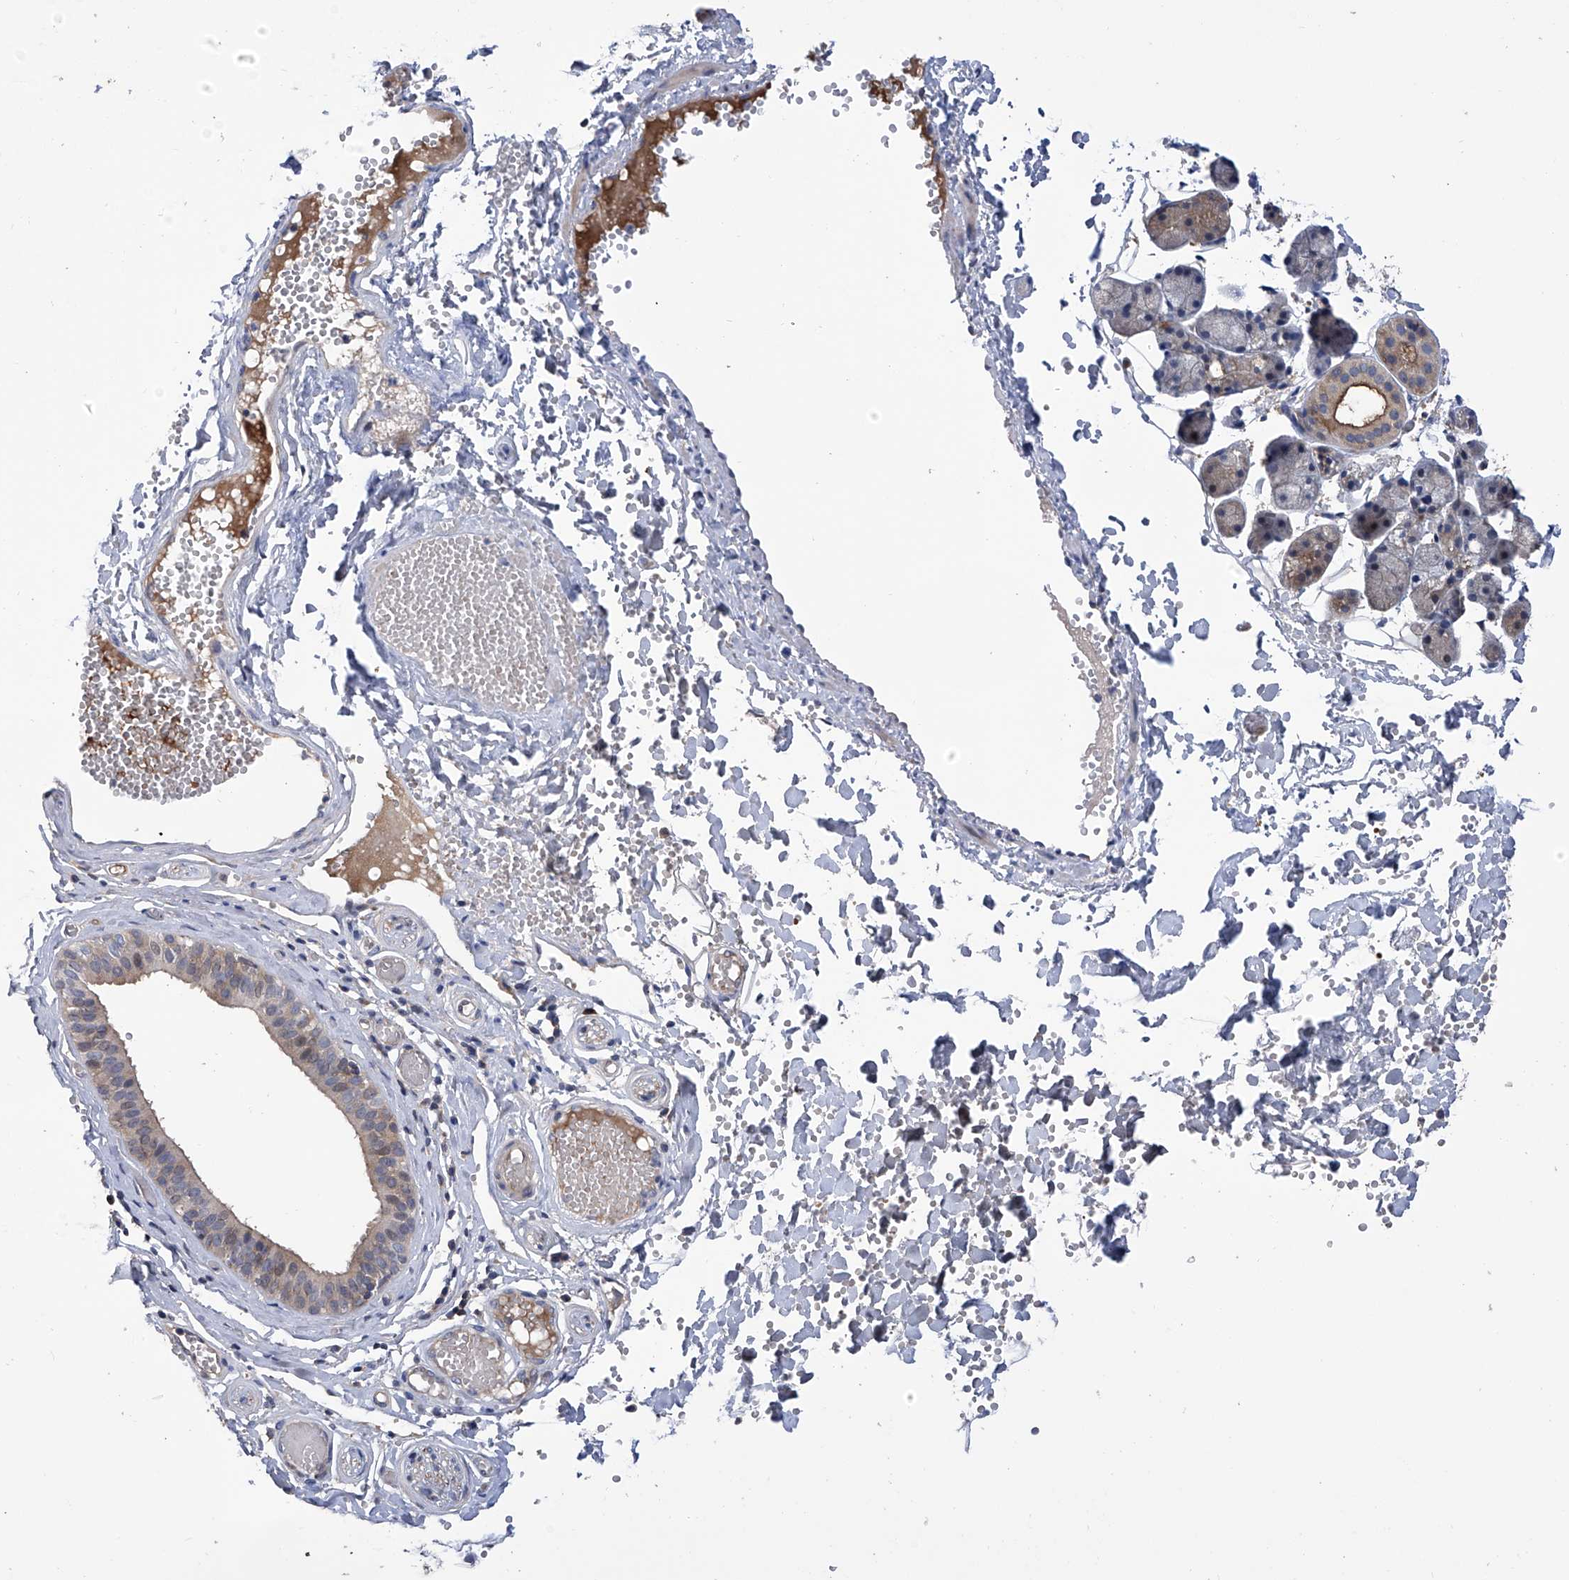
{"staining": {"intensity": "moderate", "quantity": "<25%", "location": "cytoplasmic/membranous"}, "tissue": "salivary gland", "cell_type": "Glandular cells", "image_type": "normal", "snomed": [{"axis": "morphology", "description": "Normal tissue, NOS"}, {"axis": "topography", "description": "Salivary gland"}], "caption": "Brown immunohistochemical staining in benign human salivary gland displays moderate cytoplasmic/membranous staining in approximately <25% of glandular cells.", "gene": "NUDT17", "patient": {"sex": "female", "age": 33}}